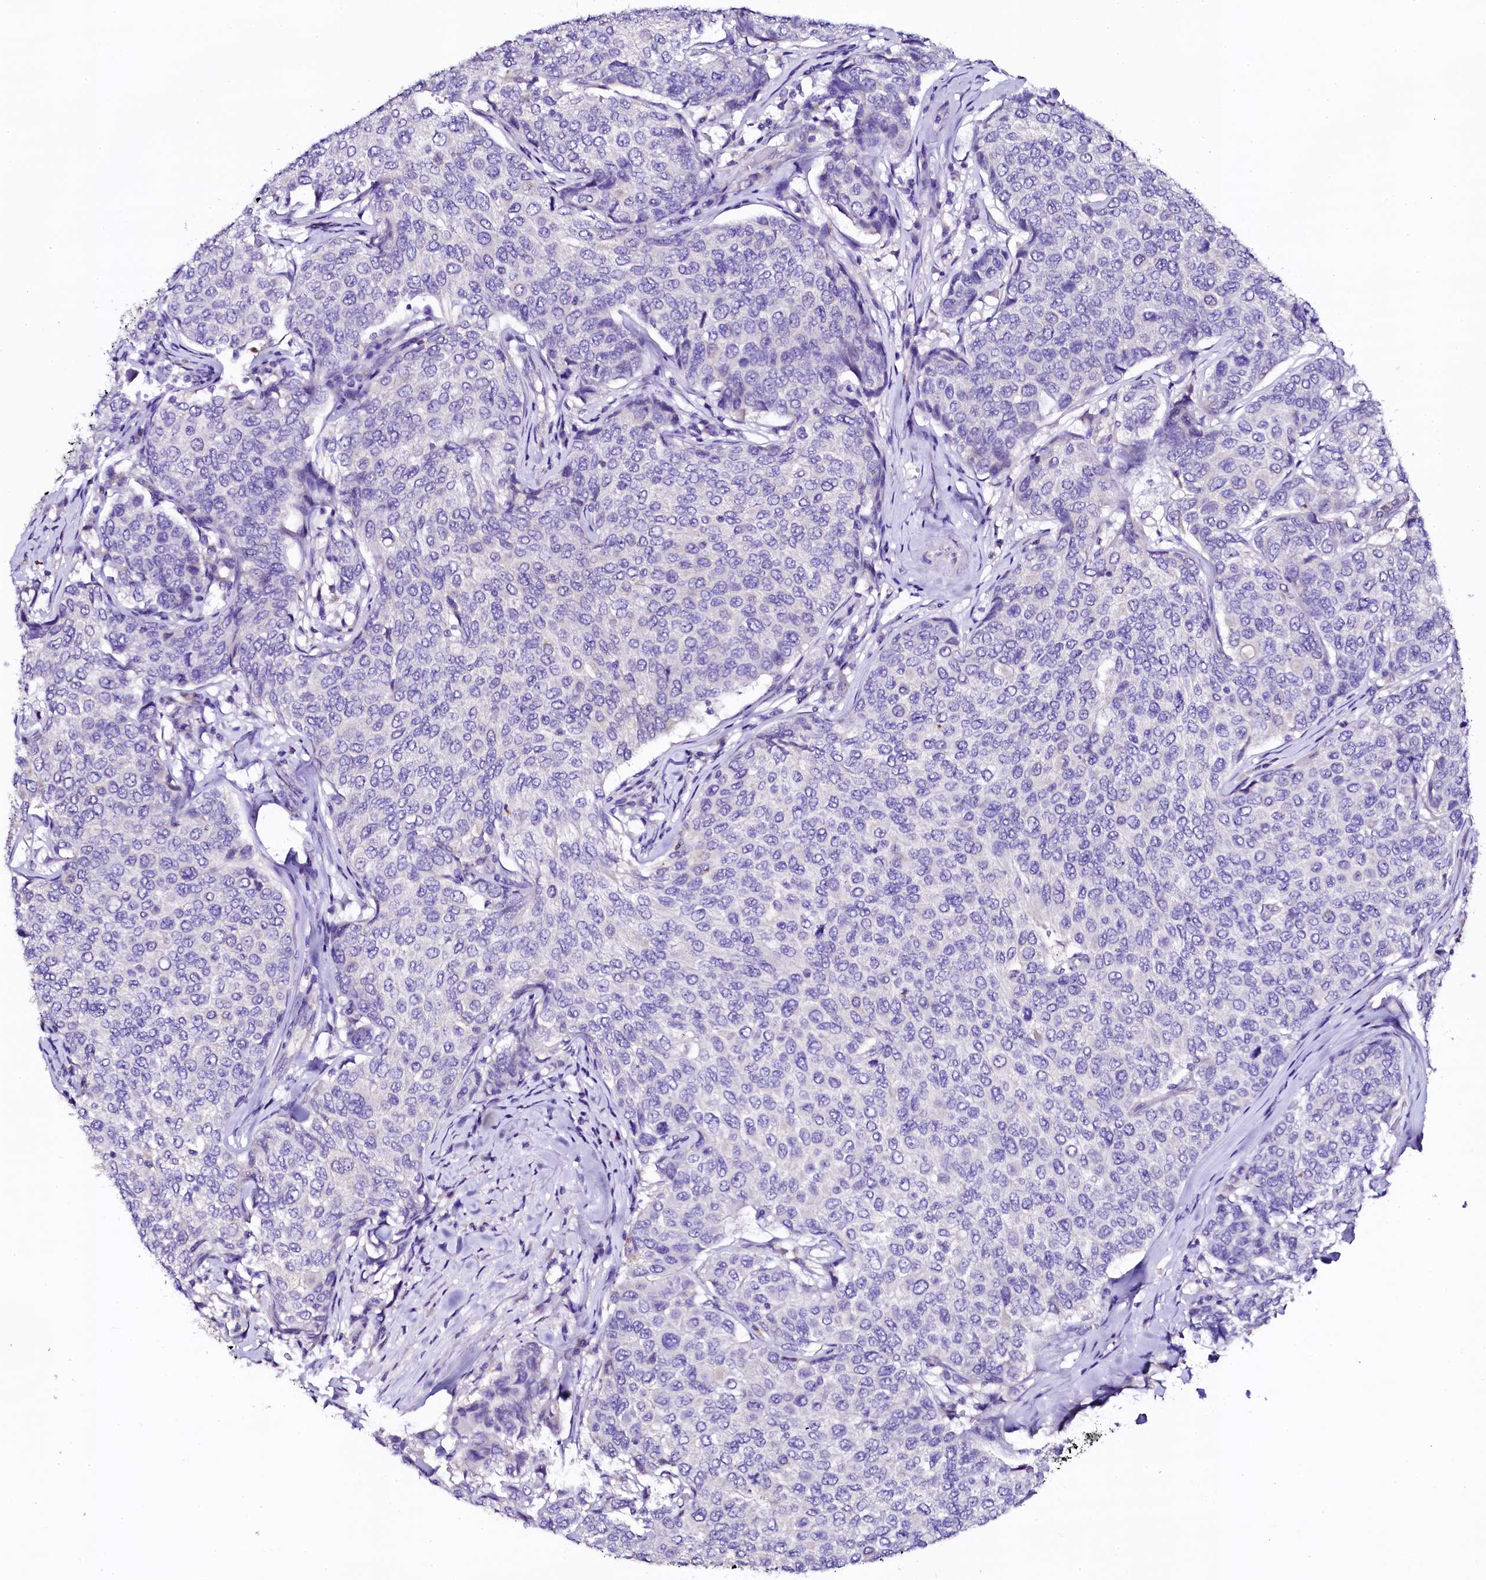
{"staining": {"intensity": "negative", "quantity": "none", "location": "none"}, "tissue": "breast cancer", "cell_type": "Tumor cells", "image_type": "cancer", "snomed": [{"axis": "morphology", "description": "Duct carcinoma"}, {"axis": "topography", "description": "Breast"}], "caption": "Immunohistochemical staining of breast cancer displays no significant positivity in tumor cells.", "gene": "NAA16", "patient": {"sex": "female", "age": 55}}